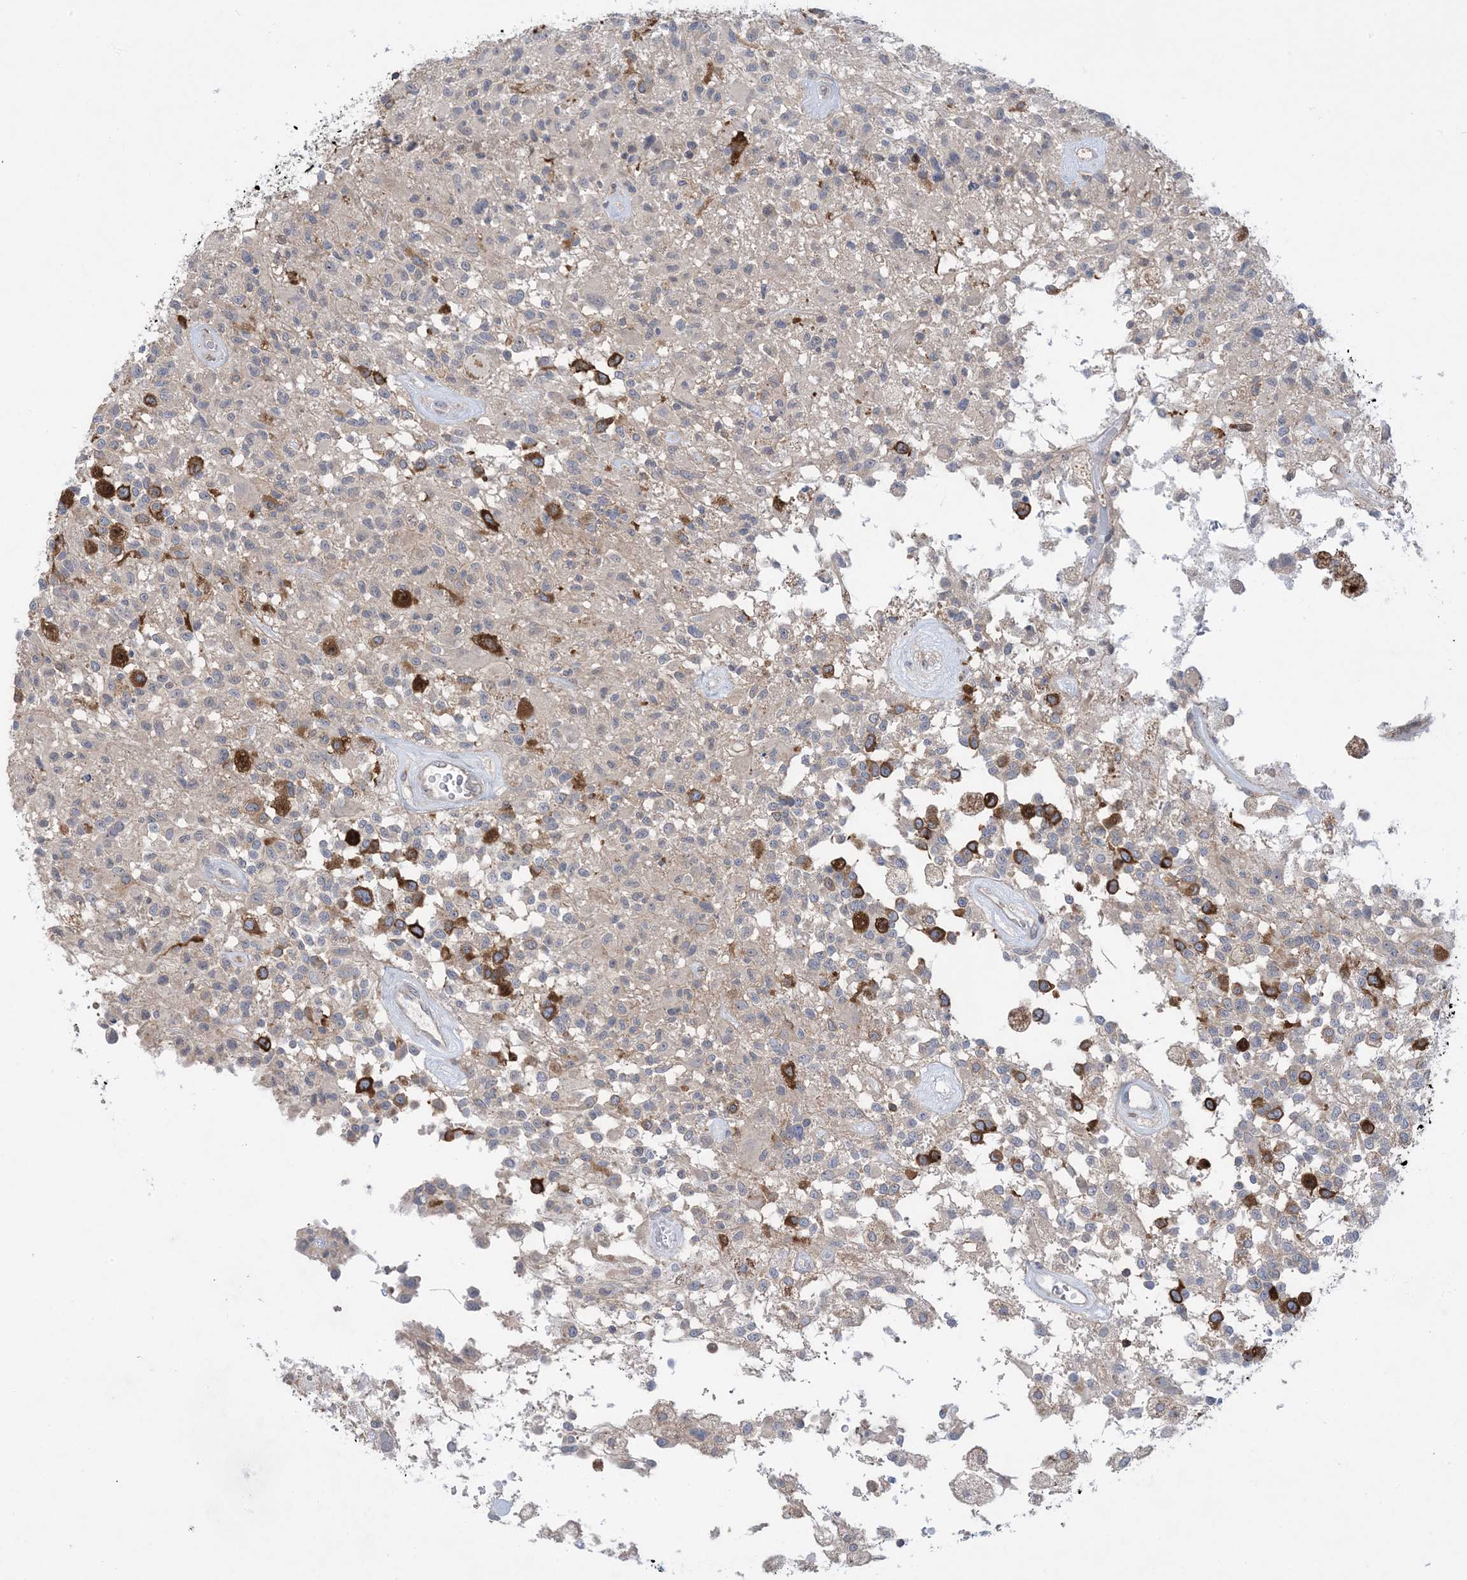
{"staining": {"intensity": "strong", "quantity": "<25%", "location": "cytoplasmic/membranous"}, "tissue": "glioma", "cell_type": "Tumor cells", "image_type": "cancer", "snomed": [{"axis": "morphology", "description": "Glioma, malignant, High grade"}, {"axis": "morphology", "description": "Glioblastoma, NOS"}, {"axis": "topography", "description": "Brain"}], "caption": "Immunohistochemistry (IHC) (DAB (3,3'-diaminobenzidine)) staining of glioma shows strong cytoplasmic/membranous protein expression in about <25% of tumor cells.", "gene": "AOC1", "patient": {"sex": "male", "age": 60}}